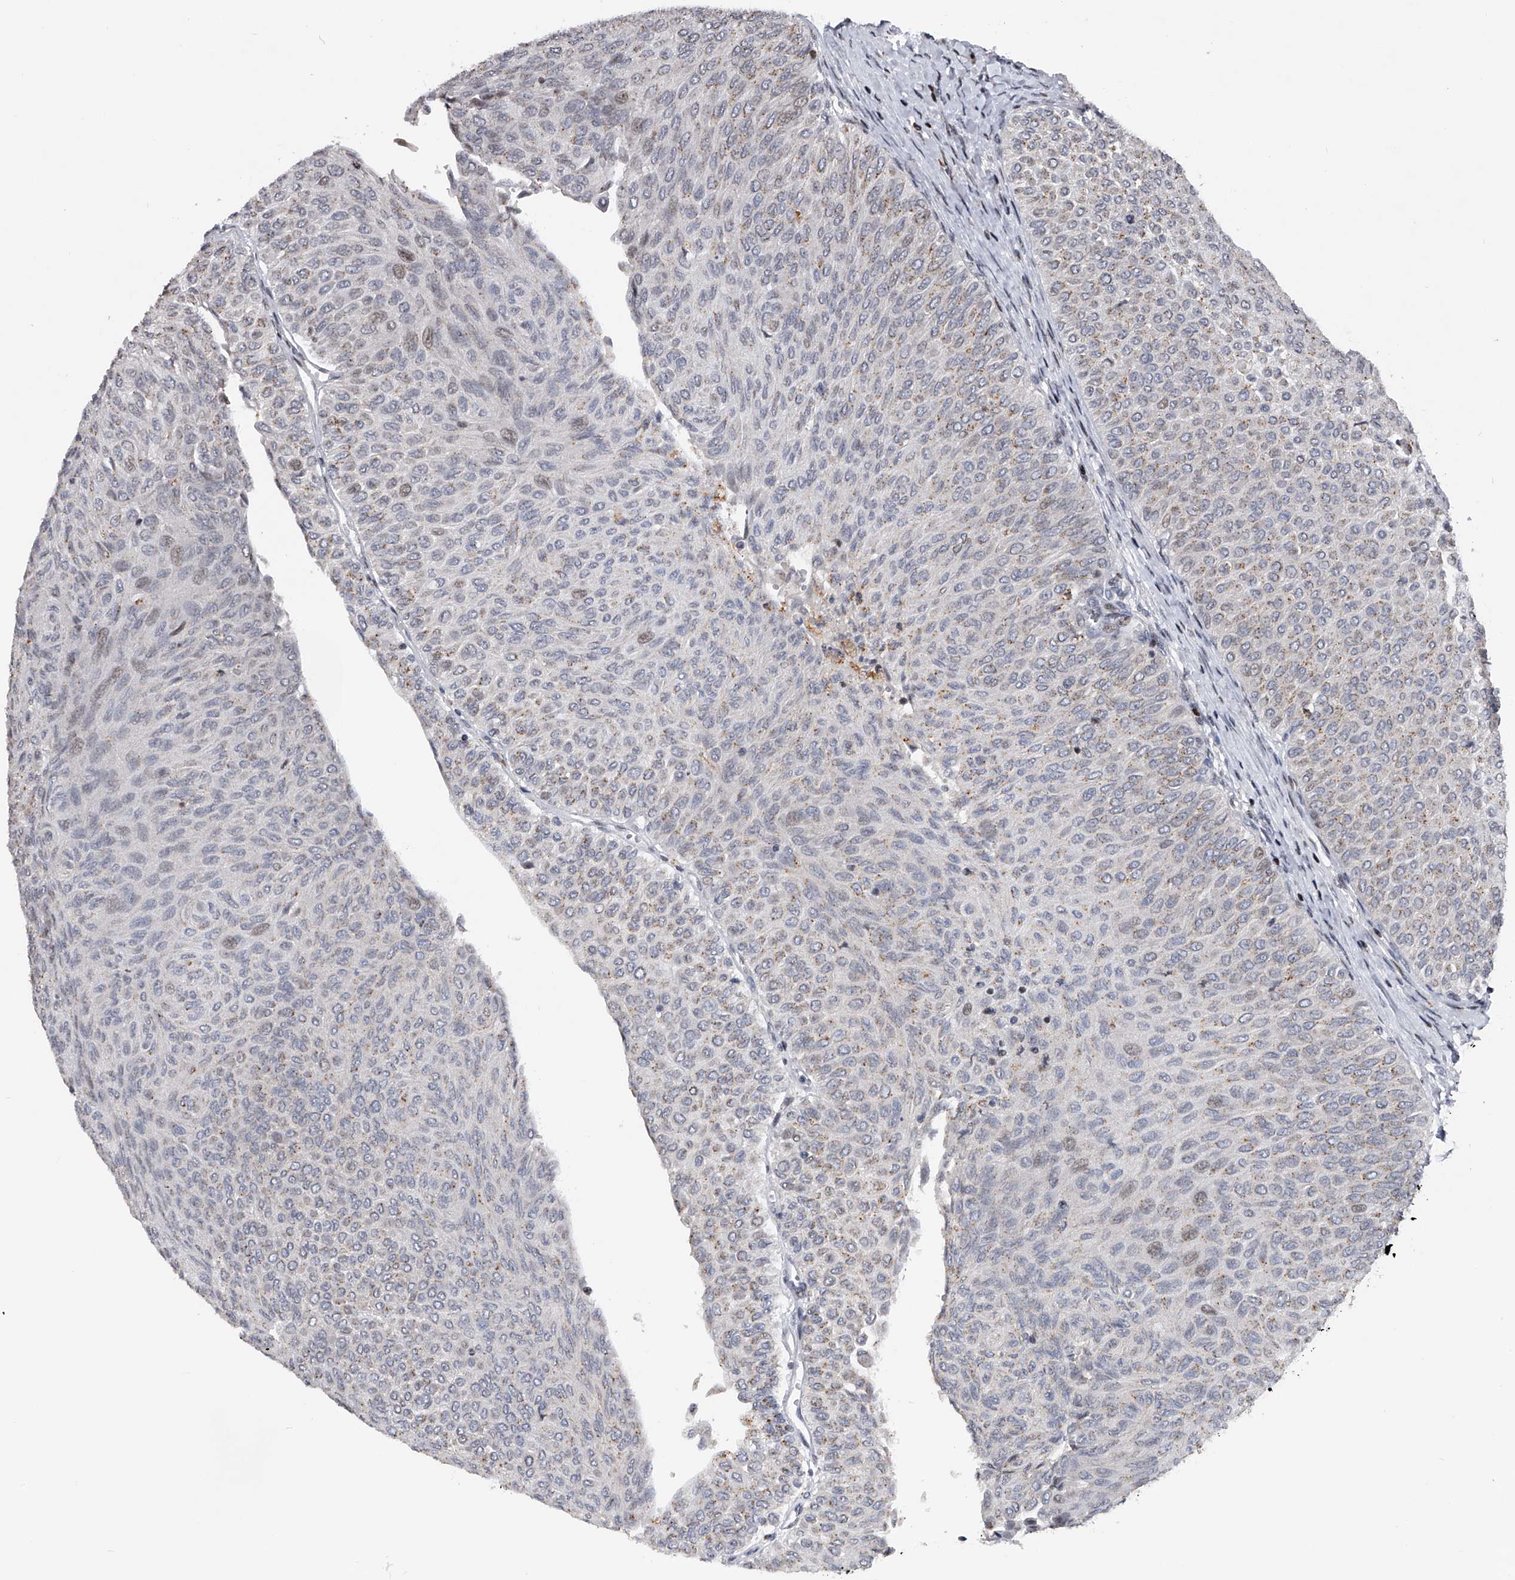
{"staining": {"intensity": "negative", "quantity": "none", "location": "none"}, "tissue": "urothelial cancer", "cell_type": "Tumor cells", "image_type": "cancer", "snomed": [{"axis": "morphology", "description": "Urothelial carcinoma, Low grade"}, {"axis": "topography", "description": "Urinary bladder"}], "caption": "Immunohistochemical staining of human low-grade urothelial carcinoma displays no significant staining in tumor cells. The staining was performed using DAB to visualize the protein expression in brown, while the nuclei were stained in blue with hematoxylin (Magnification: 20x).", "gene": "RWDD2A", "patient": {"sex": "male", "age": 78}}